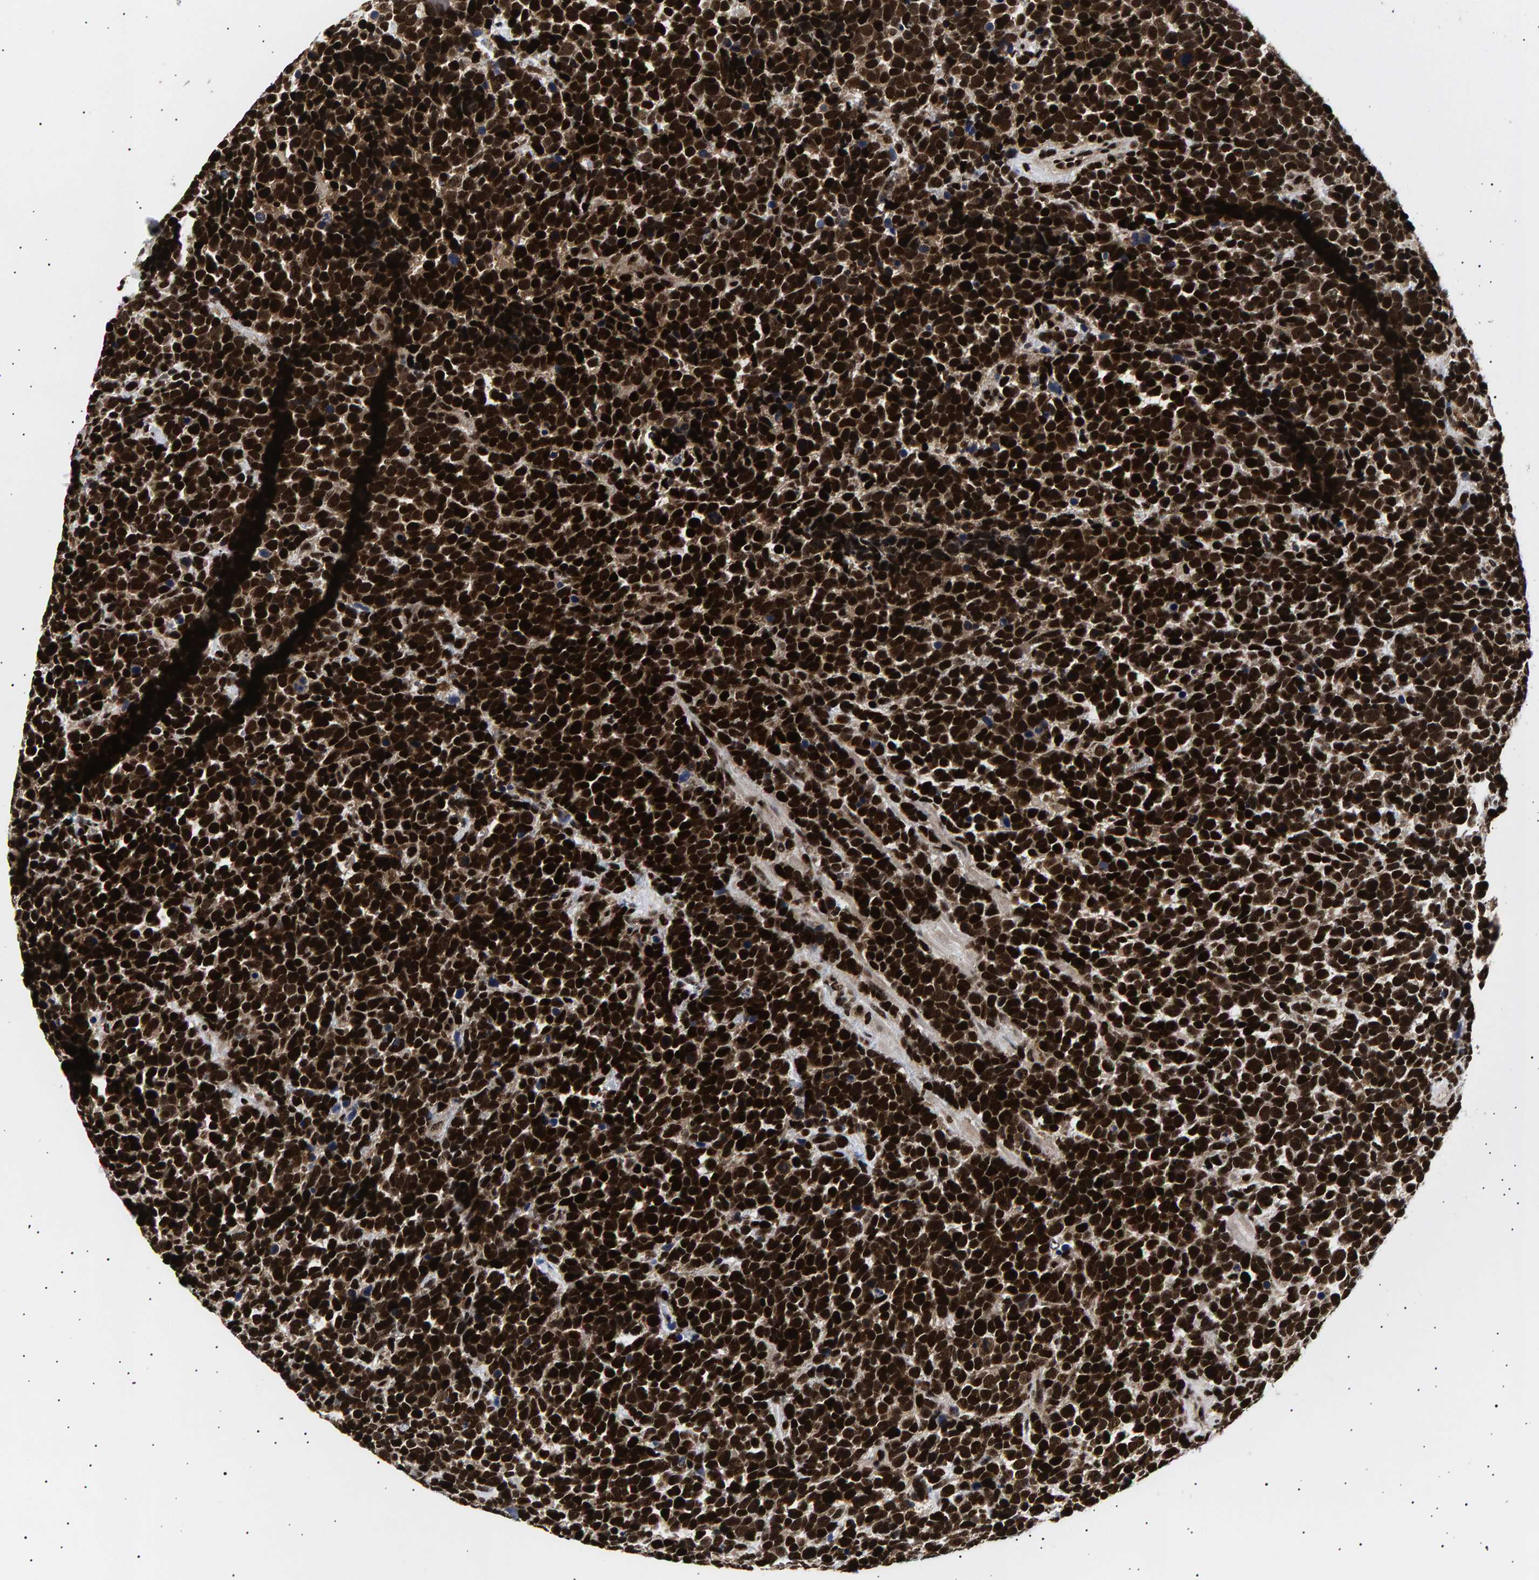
{"staining": {"intensity": "strong", "quantity": ">75%", "location": "nuclear"}, "tissue": "urothelial cancer", "cell_type": "Tumor cells", "image_type": "cancer", "snomed": [{"axis": "morphology", "description": "Urothelial carcinoma, High grade"}, {"axis": "topography", "description": "Urinary bladder"}], "caption": "Immunohistochemical staining of urothelial cancer reveals strong nuclear protein staining in approximately >75% of tumor cells.", "gene": "ANKRD40", "patient": {"sex": "female", "age": 82}}